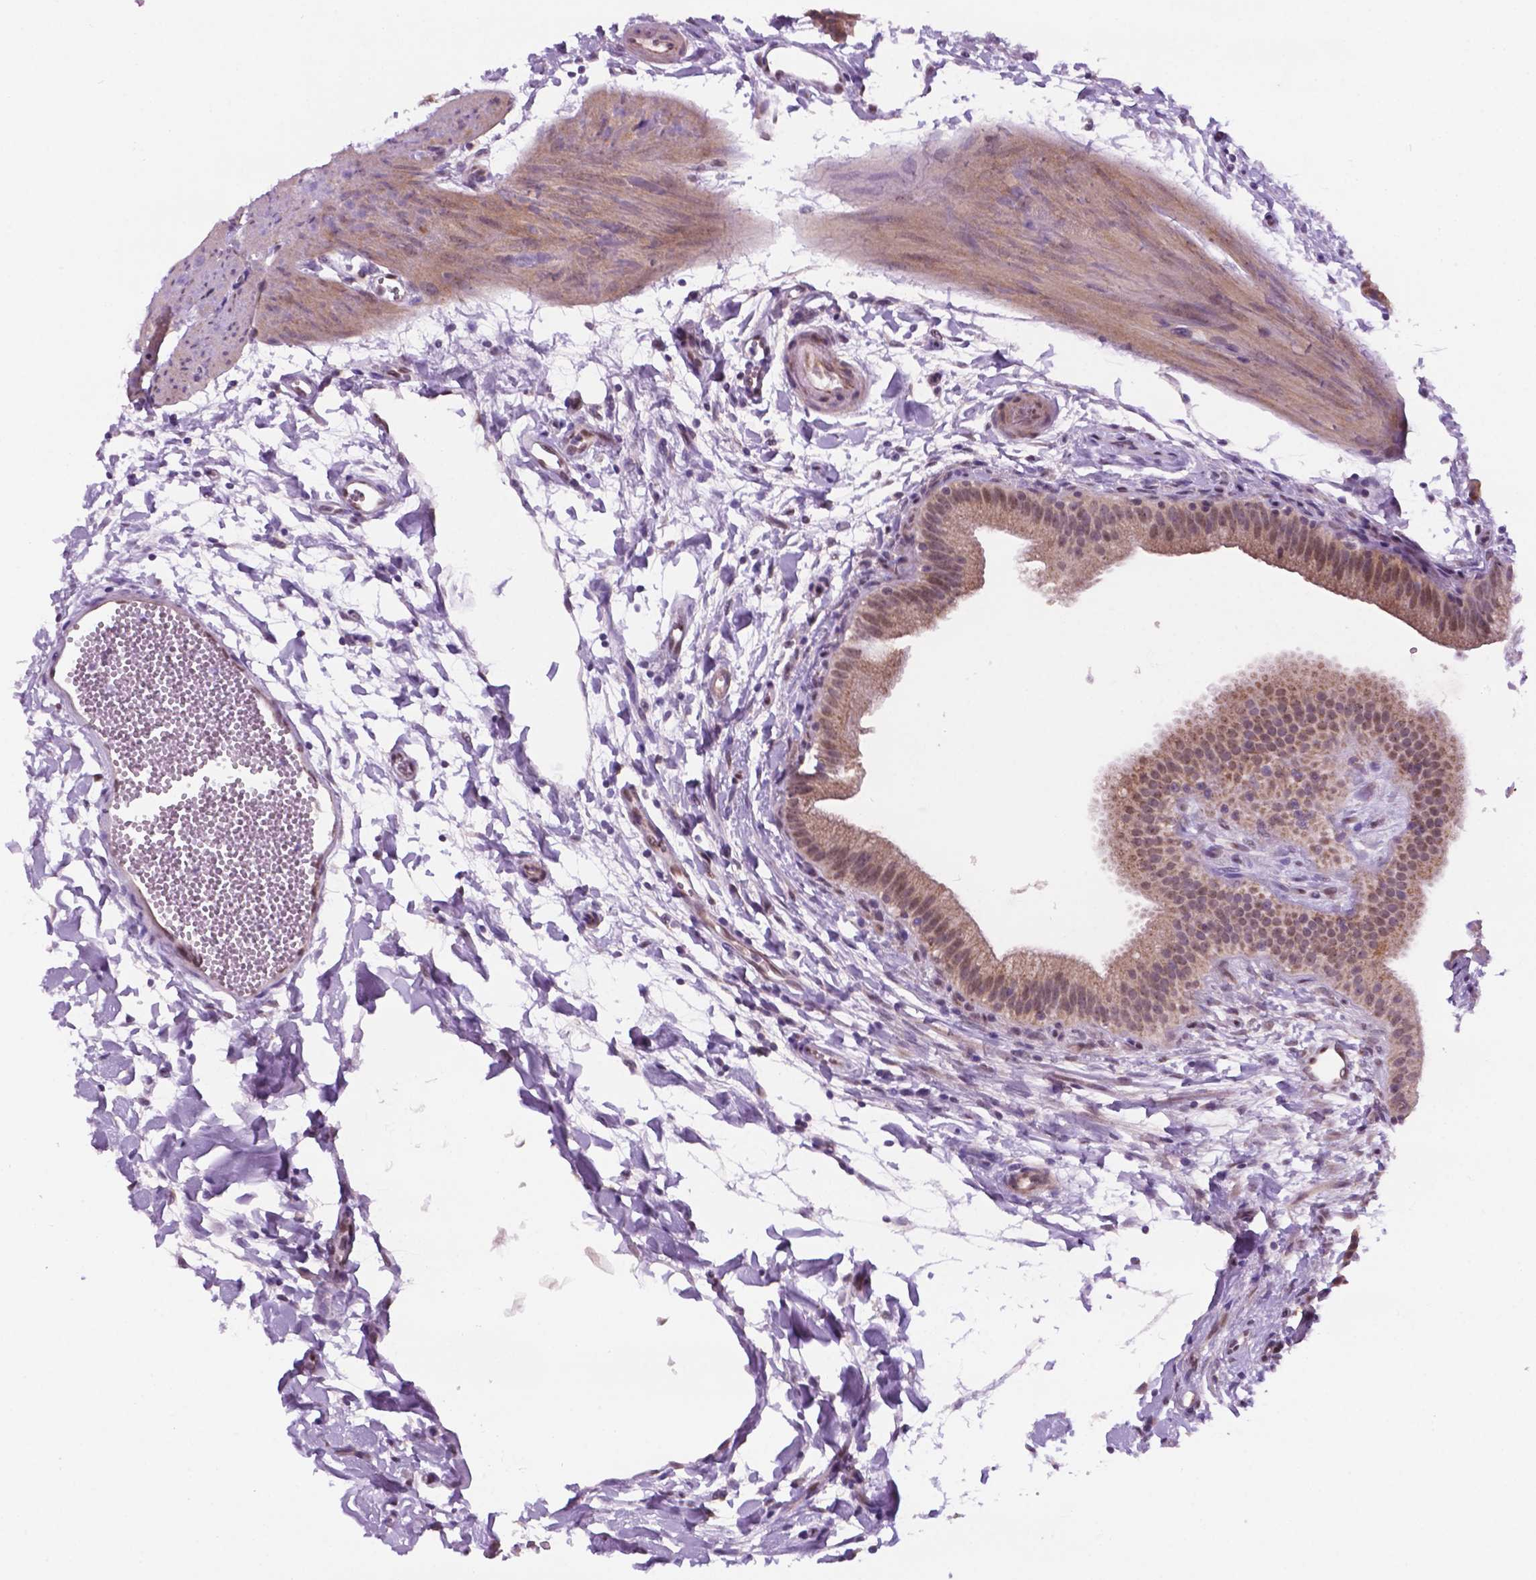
{"staining": {"intensity": "moderate", "quantity": ">75%", "location": "cytoplasmic/membranous,nuclear"}, "tissue": "gallbladder", "cell_type": "Glandular cells", "image_type": "normal", "snomed": [{"axis": "morphology", "description": "Normal tissue, NOS"}, {"axis": "topography", "description": "Gallbladder"}], "caption": "Gallbladder stained with a protein marker demonstrates moderate staining in glandular cells.", "gene": "C18orf21", "patient": {"sex": "female", "age": 63}}